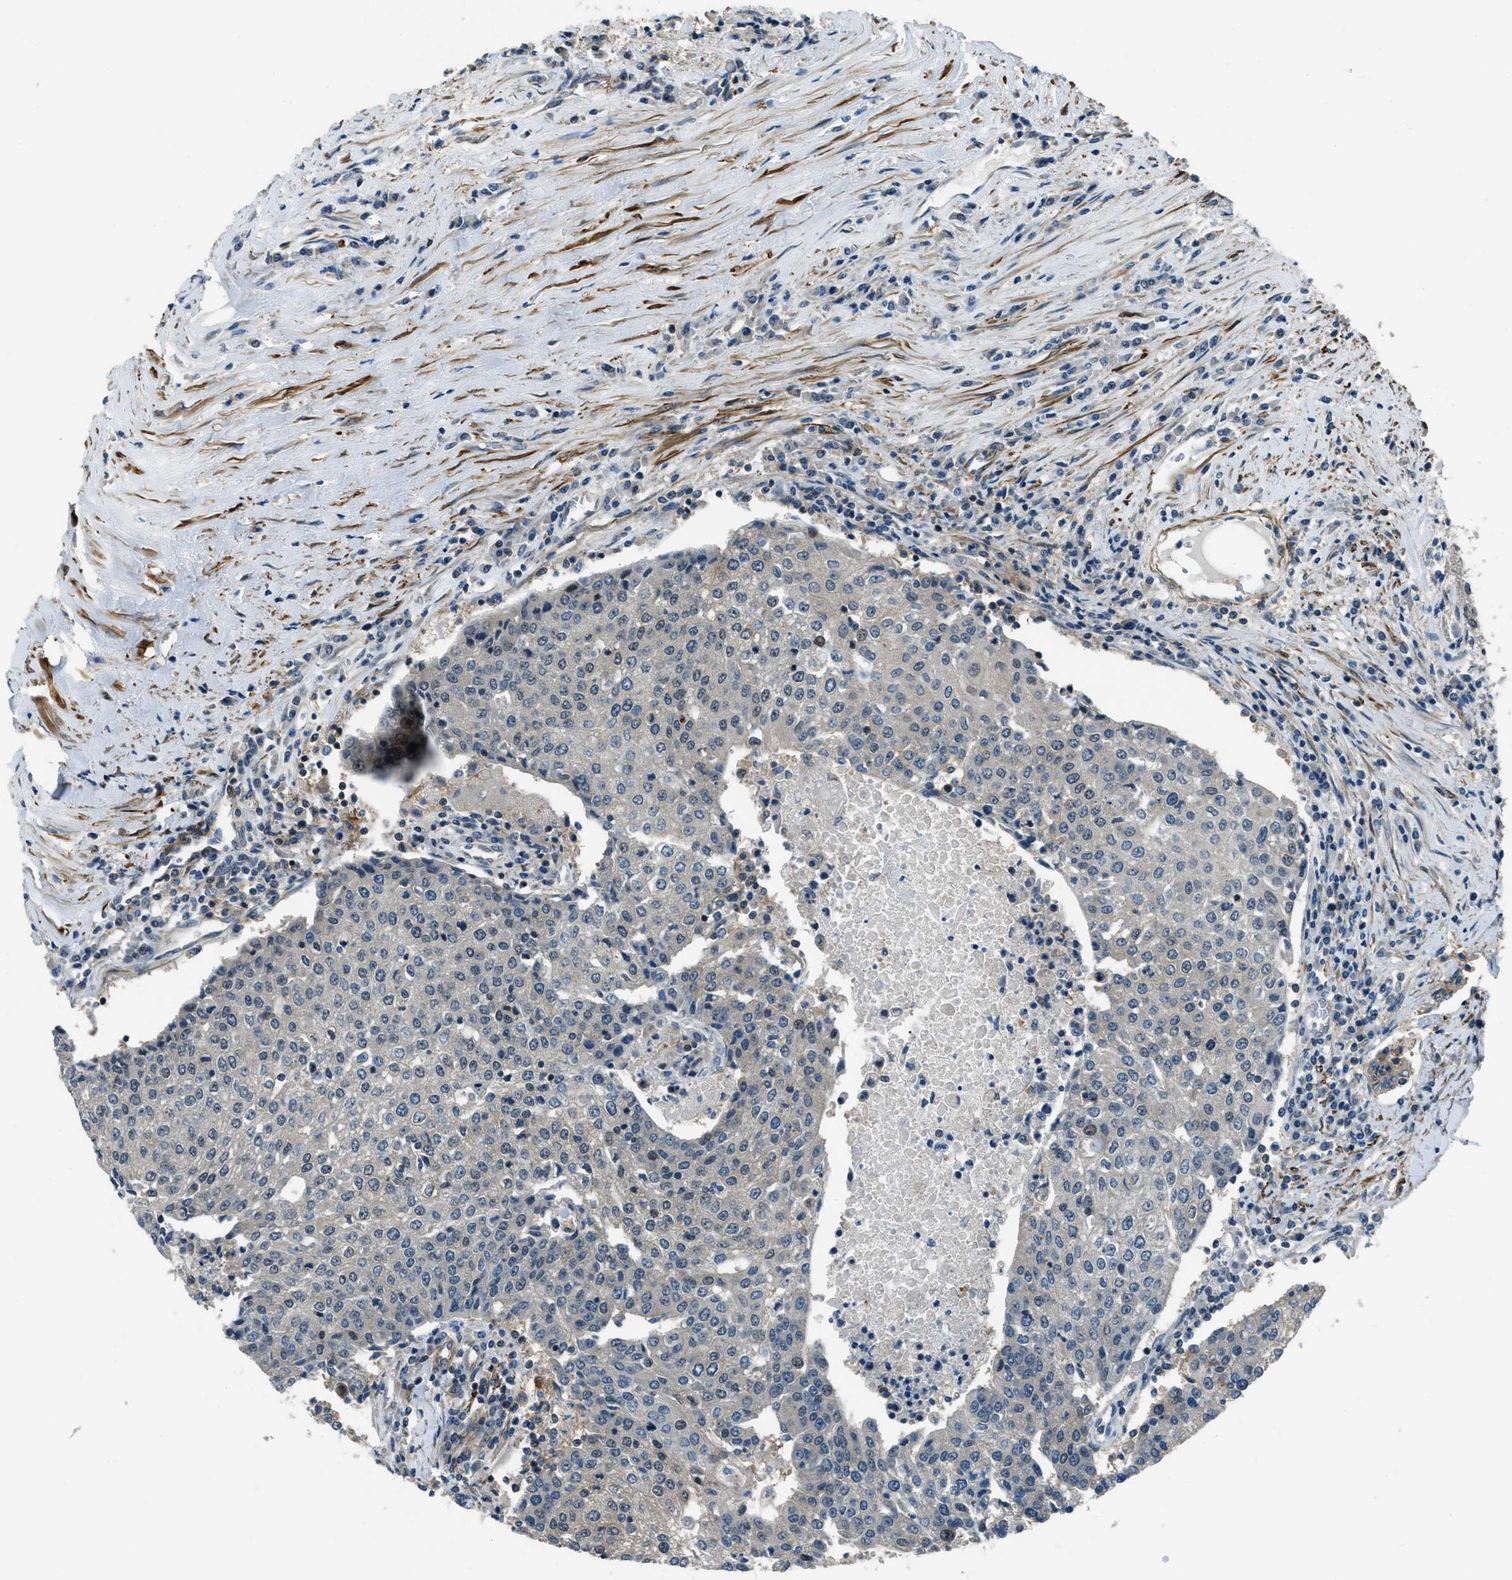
{"staining": {"intensity": "moderate", "quantity": "<25%", "location": "cytoplasmic/membranous,nuclear"}, "tissue": "urothelial cancer", "cell_type": "Tumor cells", "image_type": "cancer", "snomed": [{"axis": "morphology", "description": "Urothelial carcinoma, High grade"}, {"axis": "topography", "description": "Urinary bladder"}], "caption": "Immunohistochemical staining of human high-grade urothelial carcinoma exhibits low levels of moderate cytoplasmic/membranous and nuclear protein positivity in about <25% of tumor cells. Using DAB (brown) and hematoxylin (blue) stains, captured at high magnification using brightfield microscopy.", "gene": "NUDCD3", "patient": {"sex": "female", "age": 85}}